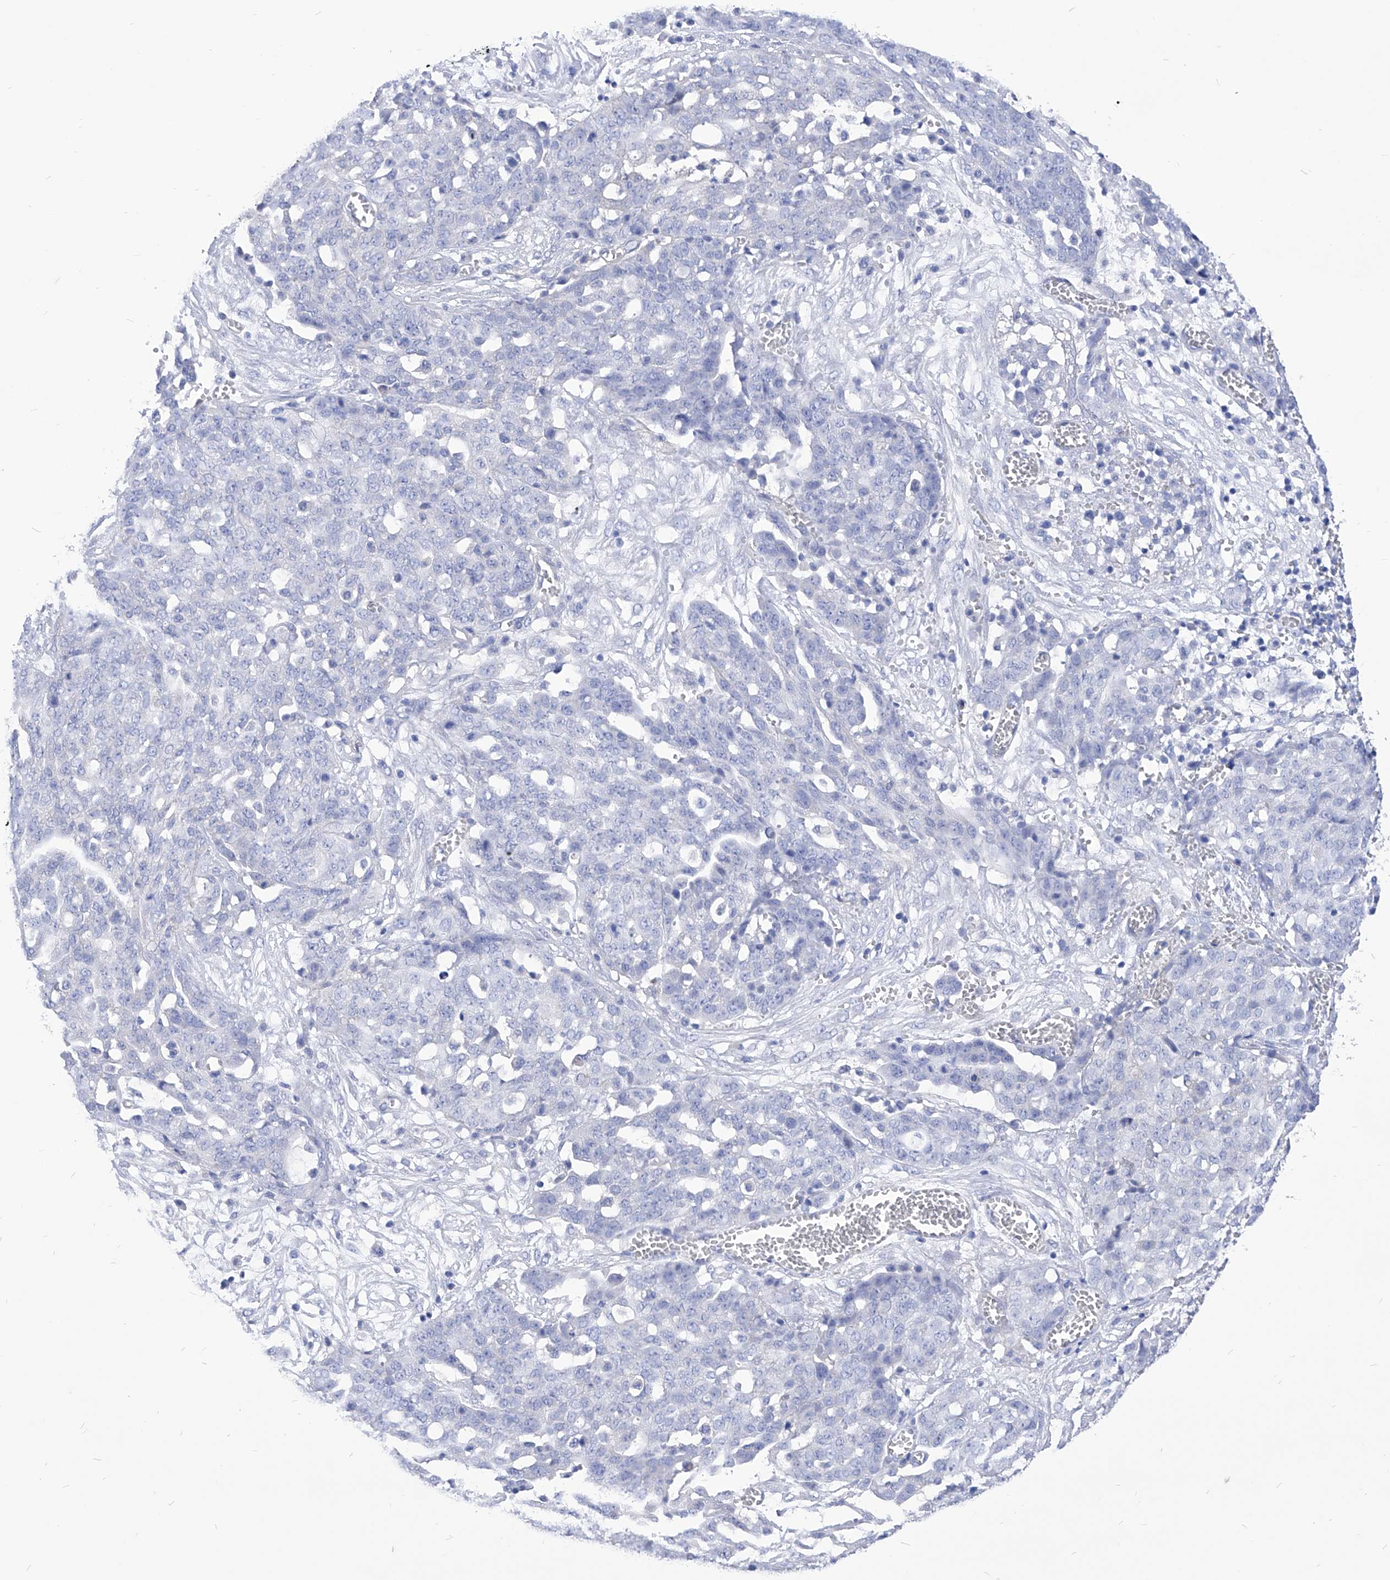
{"staining": {"intensity": "negative", "quantity": "none", "location": "none"}, "tissue": "ovarian cancer", "cell_type": "Tumor cells", "image_type": "cancer", "snomed": [{"axis": "morphology", "description": "Cystadenocarcinoma, serous, NOS"}, {"axis": "topography", "description": "Soft tissue"}, {"axis": "topography", "description": "Ovary"}], "caption": "This histopathology image is of ovarian cancer (serous cystadenocarcinoma) stained with IHC to label a protein in brown with the nuclei are counter-stained blue. There is no staining in tumor cells.", "gene": "XPNPEP1", "patient": {"sex": "female", "age": 57}}